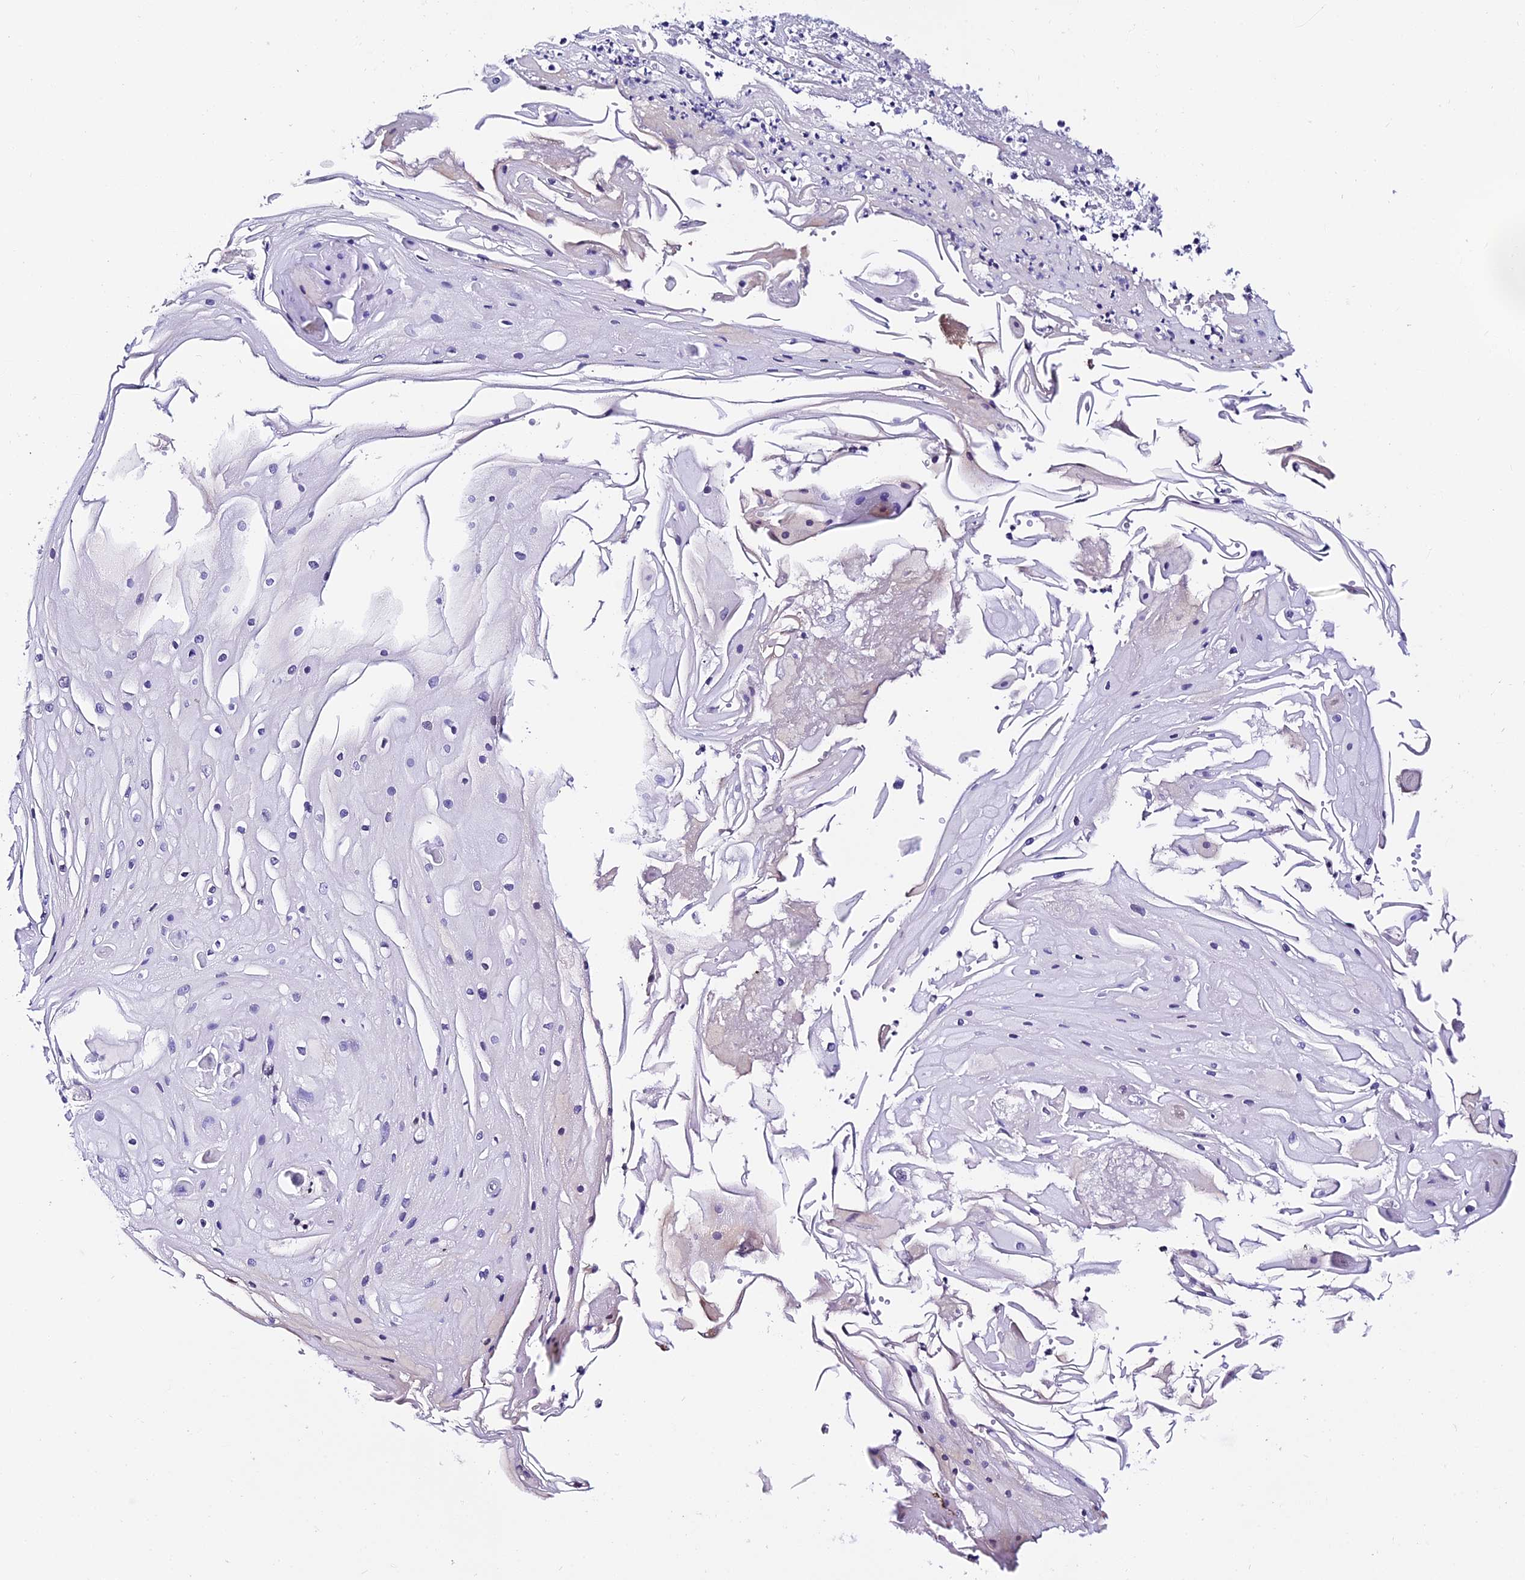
{"staining": {"intensity": "negative", "quantity": "none", "location": "none"}, "tissue": "skin cancer", "cell_type": "Tumor cells", "image_type": "cancer", "snomed": [{"axis": "morphology", "description": "Squamous cell carcinoma, NOS"}, {"axis": "topography", "description": "Skin"}], "caption": "A high-resolution image shows immunohistochemistry staining of skin cancer, which reveals no significant staining in tumor cells.", "gene": "DEFB132", "patient": {"sex": "male", "age": 70}}